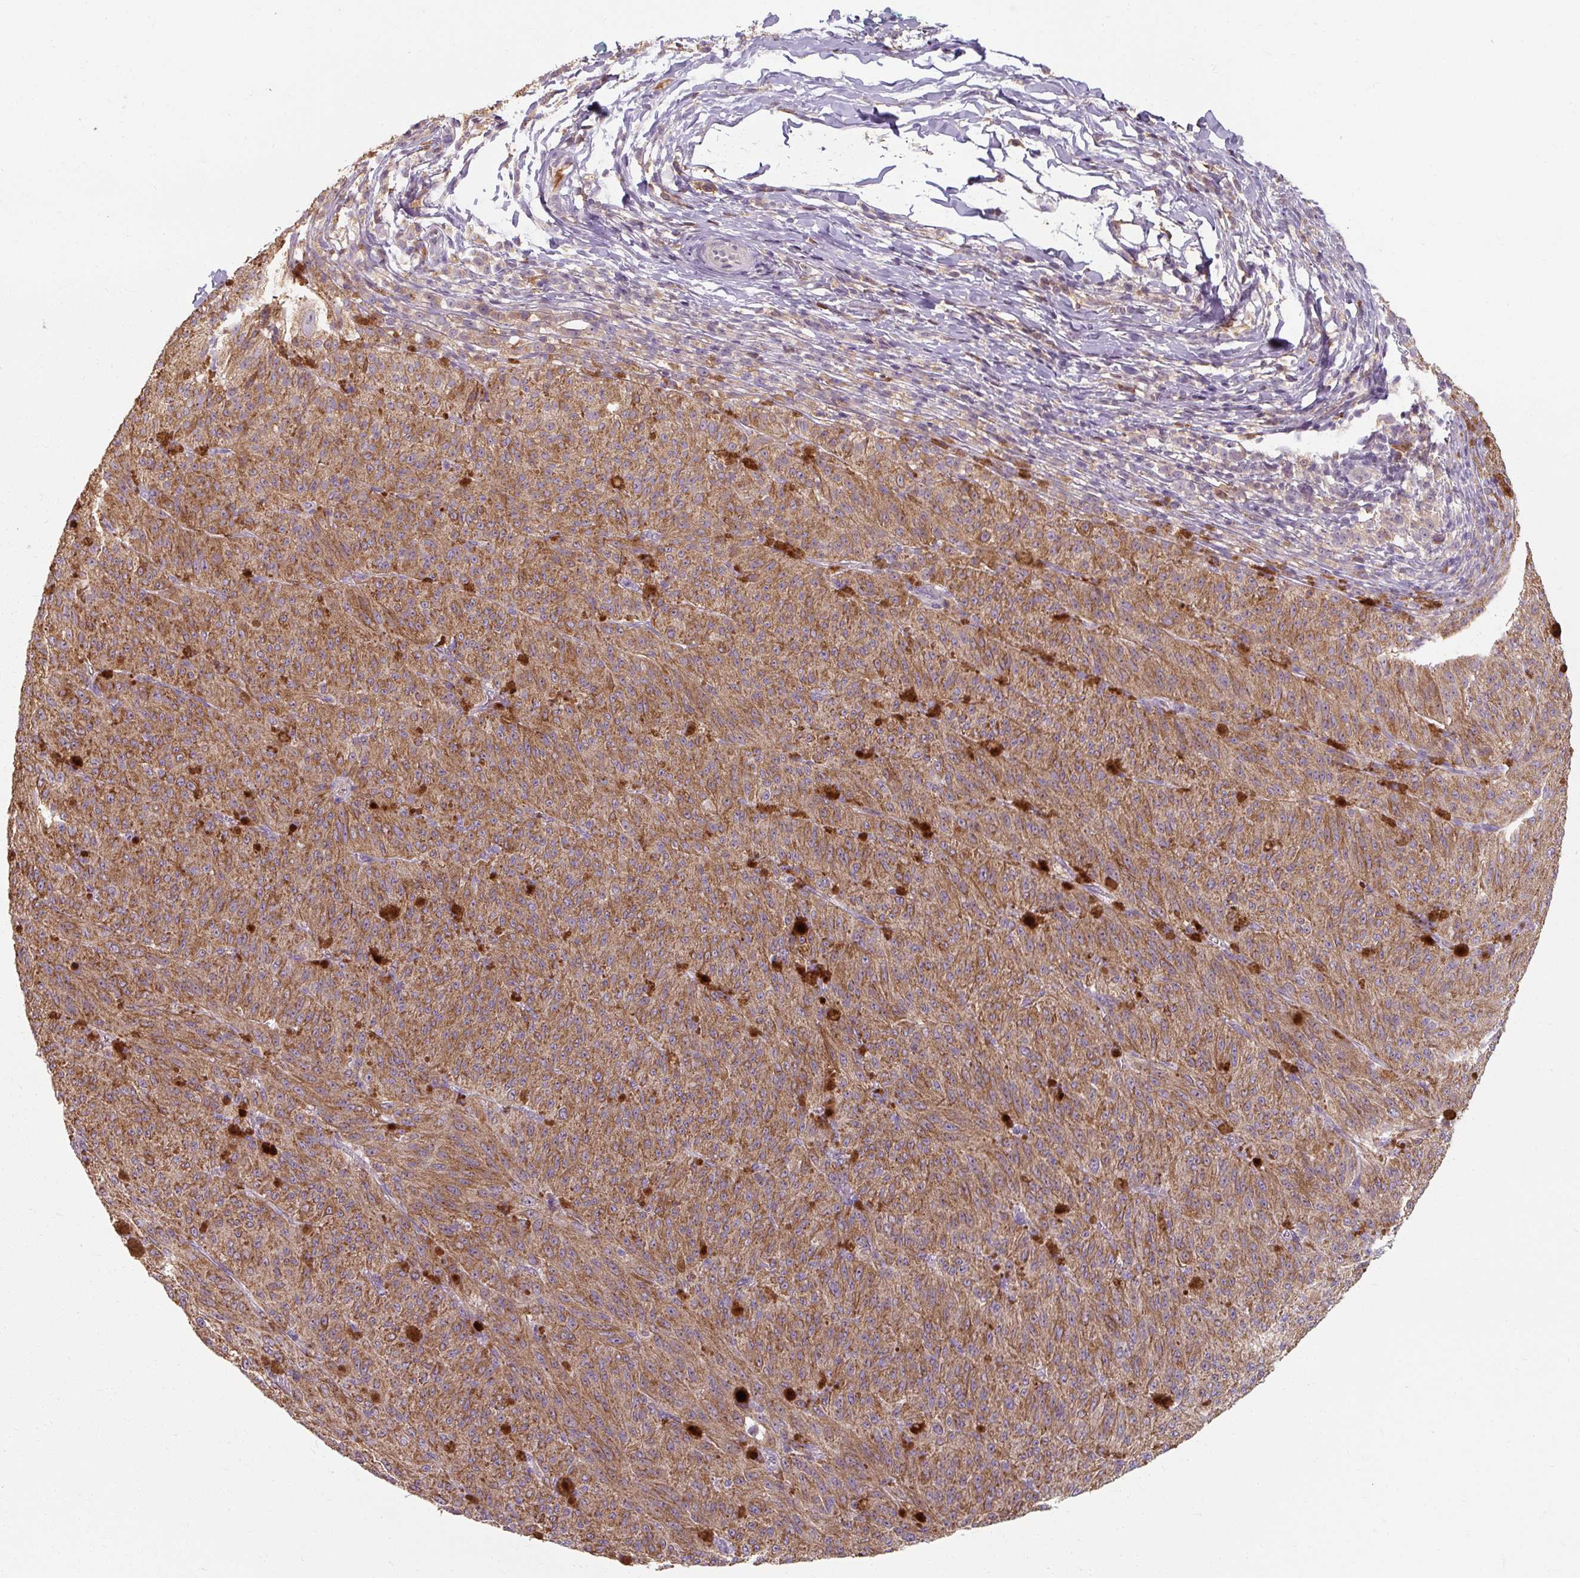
{"staining": {"intensity": "moderate", "quantity": ">75%", "location": "cytoplasmic/membranous"}, "tissue": "melanoma", "cell_type": "Tumor cells", "image_type": "cancer", "snomed": [{"axis": "morphology", "description": "Malignant melanoma, NOS"}, {"axis": "topography", "description": "Skin"}], "caption": "This photomicrograph demonstrates malignant melanoma stained with IHC to label a protein in brown. The cytoplasmic/membranous of tumor cells show moderate positivity for the protein. Nuclei are counter-stained blue.", "gene": "TSEN54", "patient": {"sex": "female", "age": 52}}